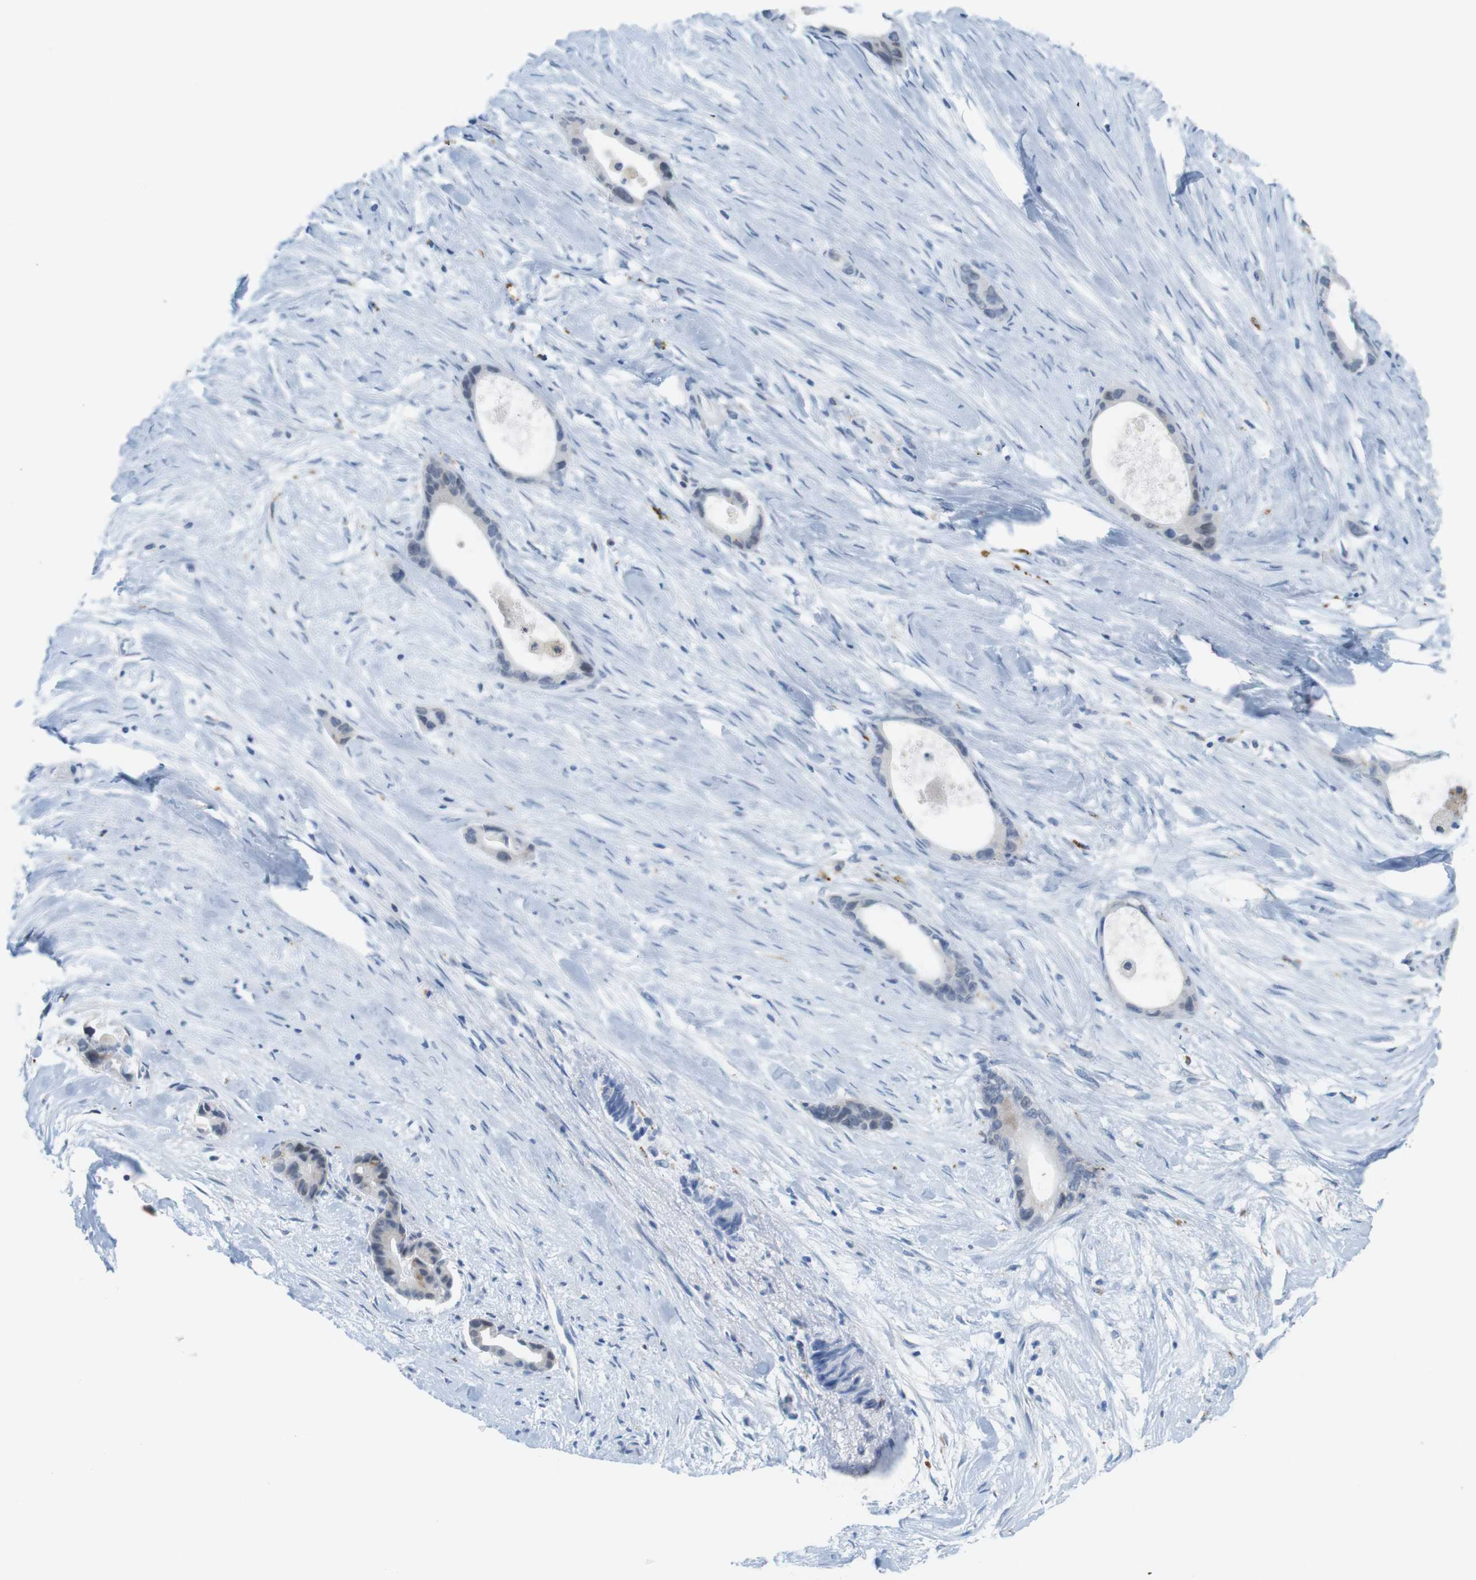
{"staining": {"intensity": "negative", "quantity": "none", "location": "none"}, "tissue": "liver cancer", "cell_type": "Tumor cells", "image_type": "cancer", "snomed": [{"axis": "morphology", "description": "Cholangiocarcinoma"}, {"axis": "topography", "description": "Liver"}], "caption": "Liver cholangiocarcinoma was stained to show a protein in brown. There is no significant staining in tumor cells. Brightfield microscopy of immunohistochemistry stained with DAB (brown) and hematoxylin (blue), captured at high magnification.", "gene": "YIPF1", "patient": {"sex": "female", "age": 55}}